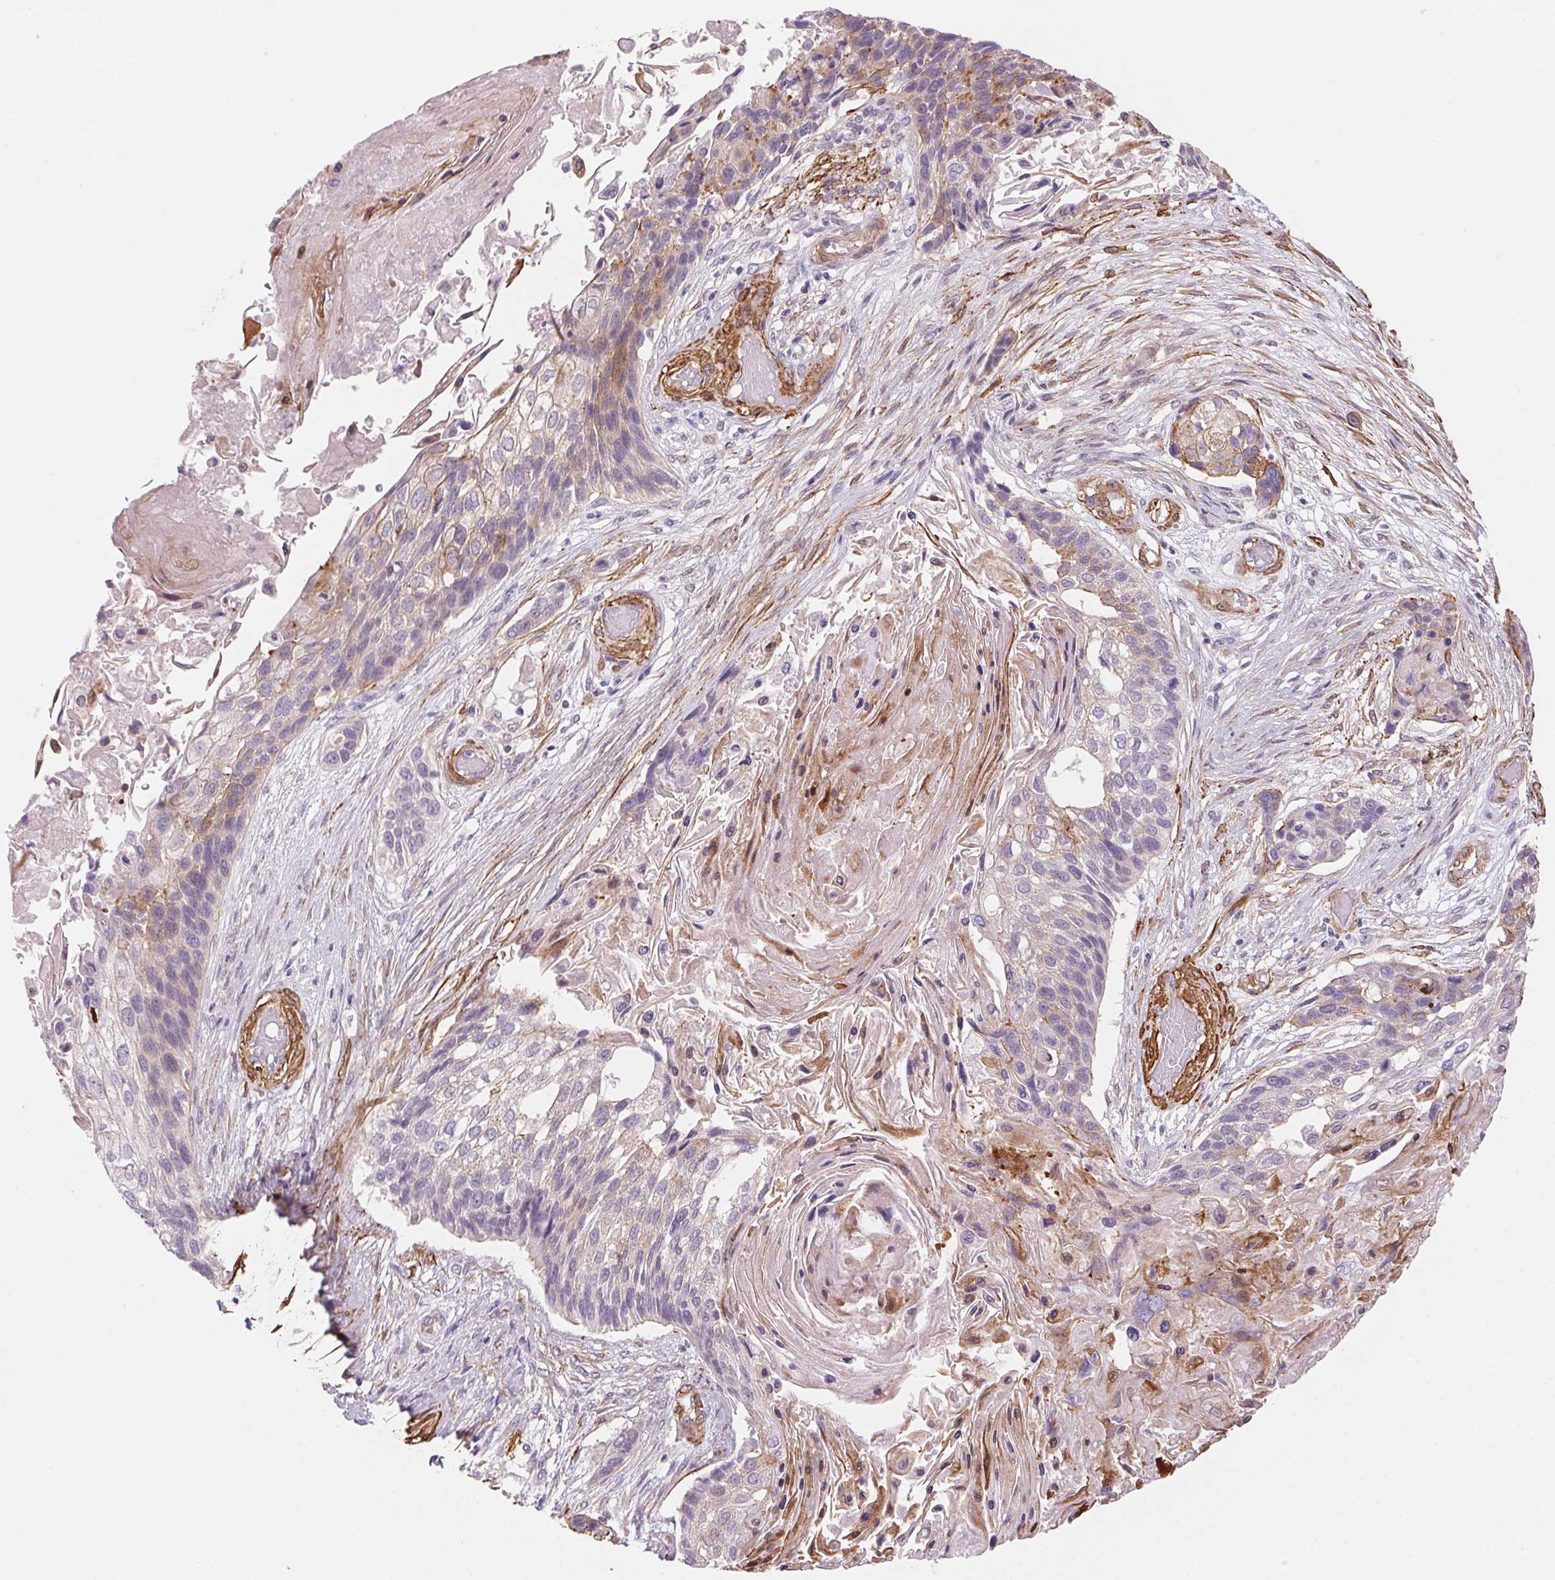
{"staining": {"intensity": "weak", "quantity": "<25%", "location": "cytoplasmic/membranous"}, "tissue": "lung cancer", "cell_type": "Tumor cells", "image_type": "cancer", "snomed": [{"axis": "morphology", "description": "Squamous cell carcinoma, NOS"}, {"axis": "topography", "description": "Lung"}], "caption": "The immunohistochemistry (IHC) image has no significant expression in tumor cells of squamous cell carcinoma (lung) tissue.", "gene": "GPX8", "patient": {"sex": "male", "age": 69}}